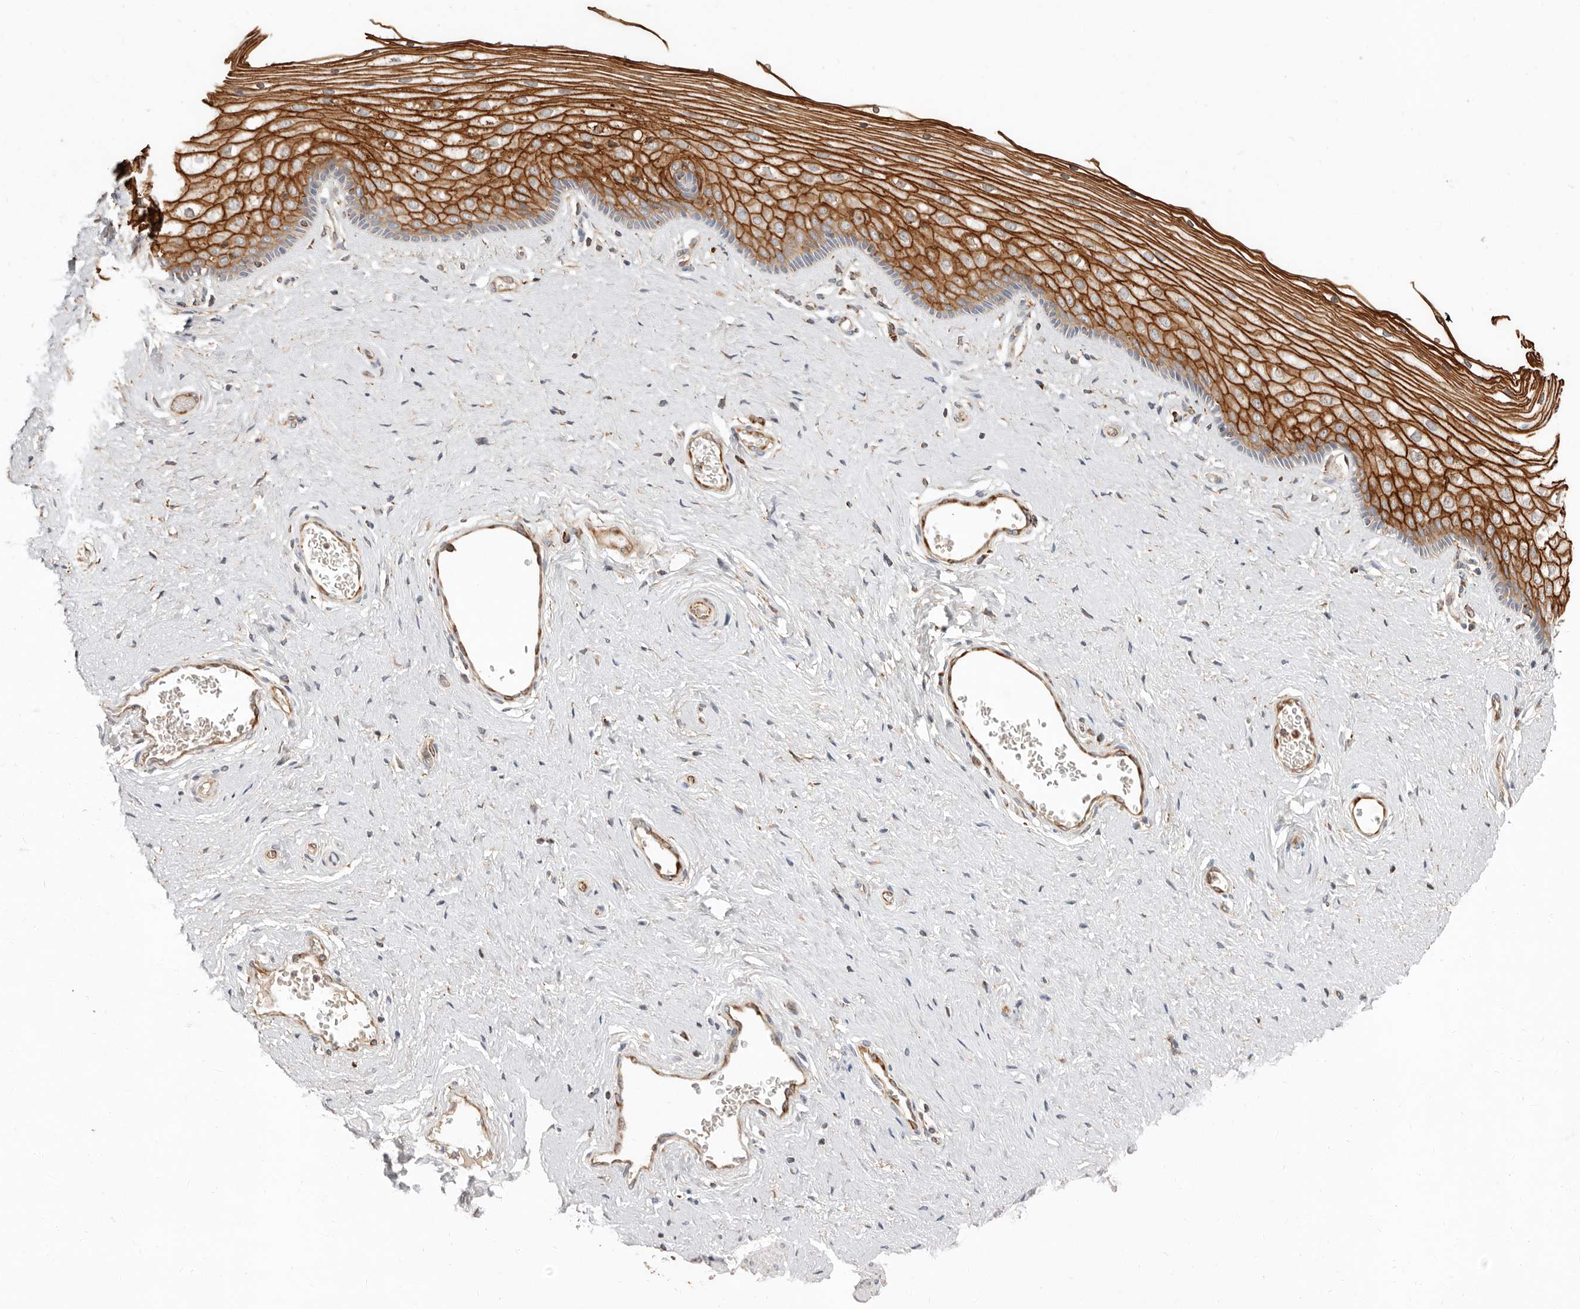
{"staining": {"intensity": "strong", "quantity": ">75%", "location": "cytoplasmic/membranous"}, "tissue": "vagina", "cell_type": "Squamous epithelial cells", "image_type": "normal", "snomed": [{"axis": "morphology", "description": "Normal tissue, NOS"}, {"axis": "topography", "description": "Vagina"}], "caption": "The micrograph reveals staining of unremarkable vagina, revealing strong cytoplasmic/membranous protein staining (brown color) within squamous epithelial cells.", "gene": "ARHGEF10L", "patient": {"sex": "female", "age": 46}}